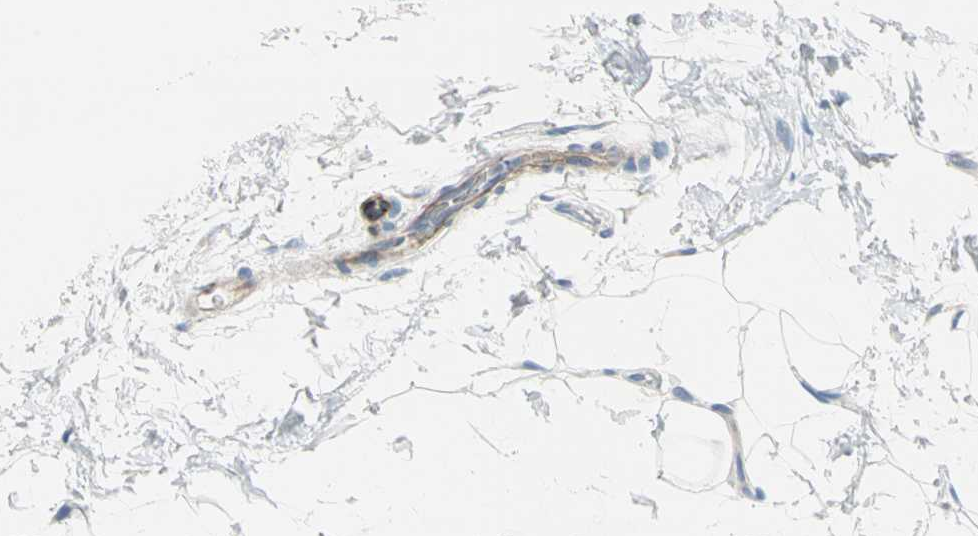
{"staining": {"intensity": "weak", "quantity": "<25%", "location": "cytoplasmic/membranous"}, "tissue": "breast cancer", "cell_type": "Tumor cells", "image_type": "cancer", "snomed": [{"axis": "morphology", "description": "Duct carcinoma"}, {"axis": "topography", "description": "Breast"}], "caption": "Tumor cells are negative for protein expression in human breast invasive ductal carcinoma. Nuclei are stained in blue.", "gene": "ALOX15", "patient": {"sex": "female", "age": 40}}